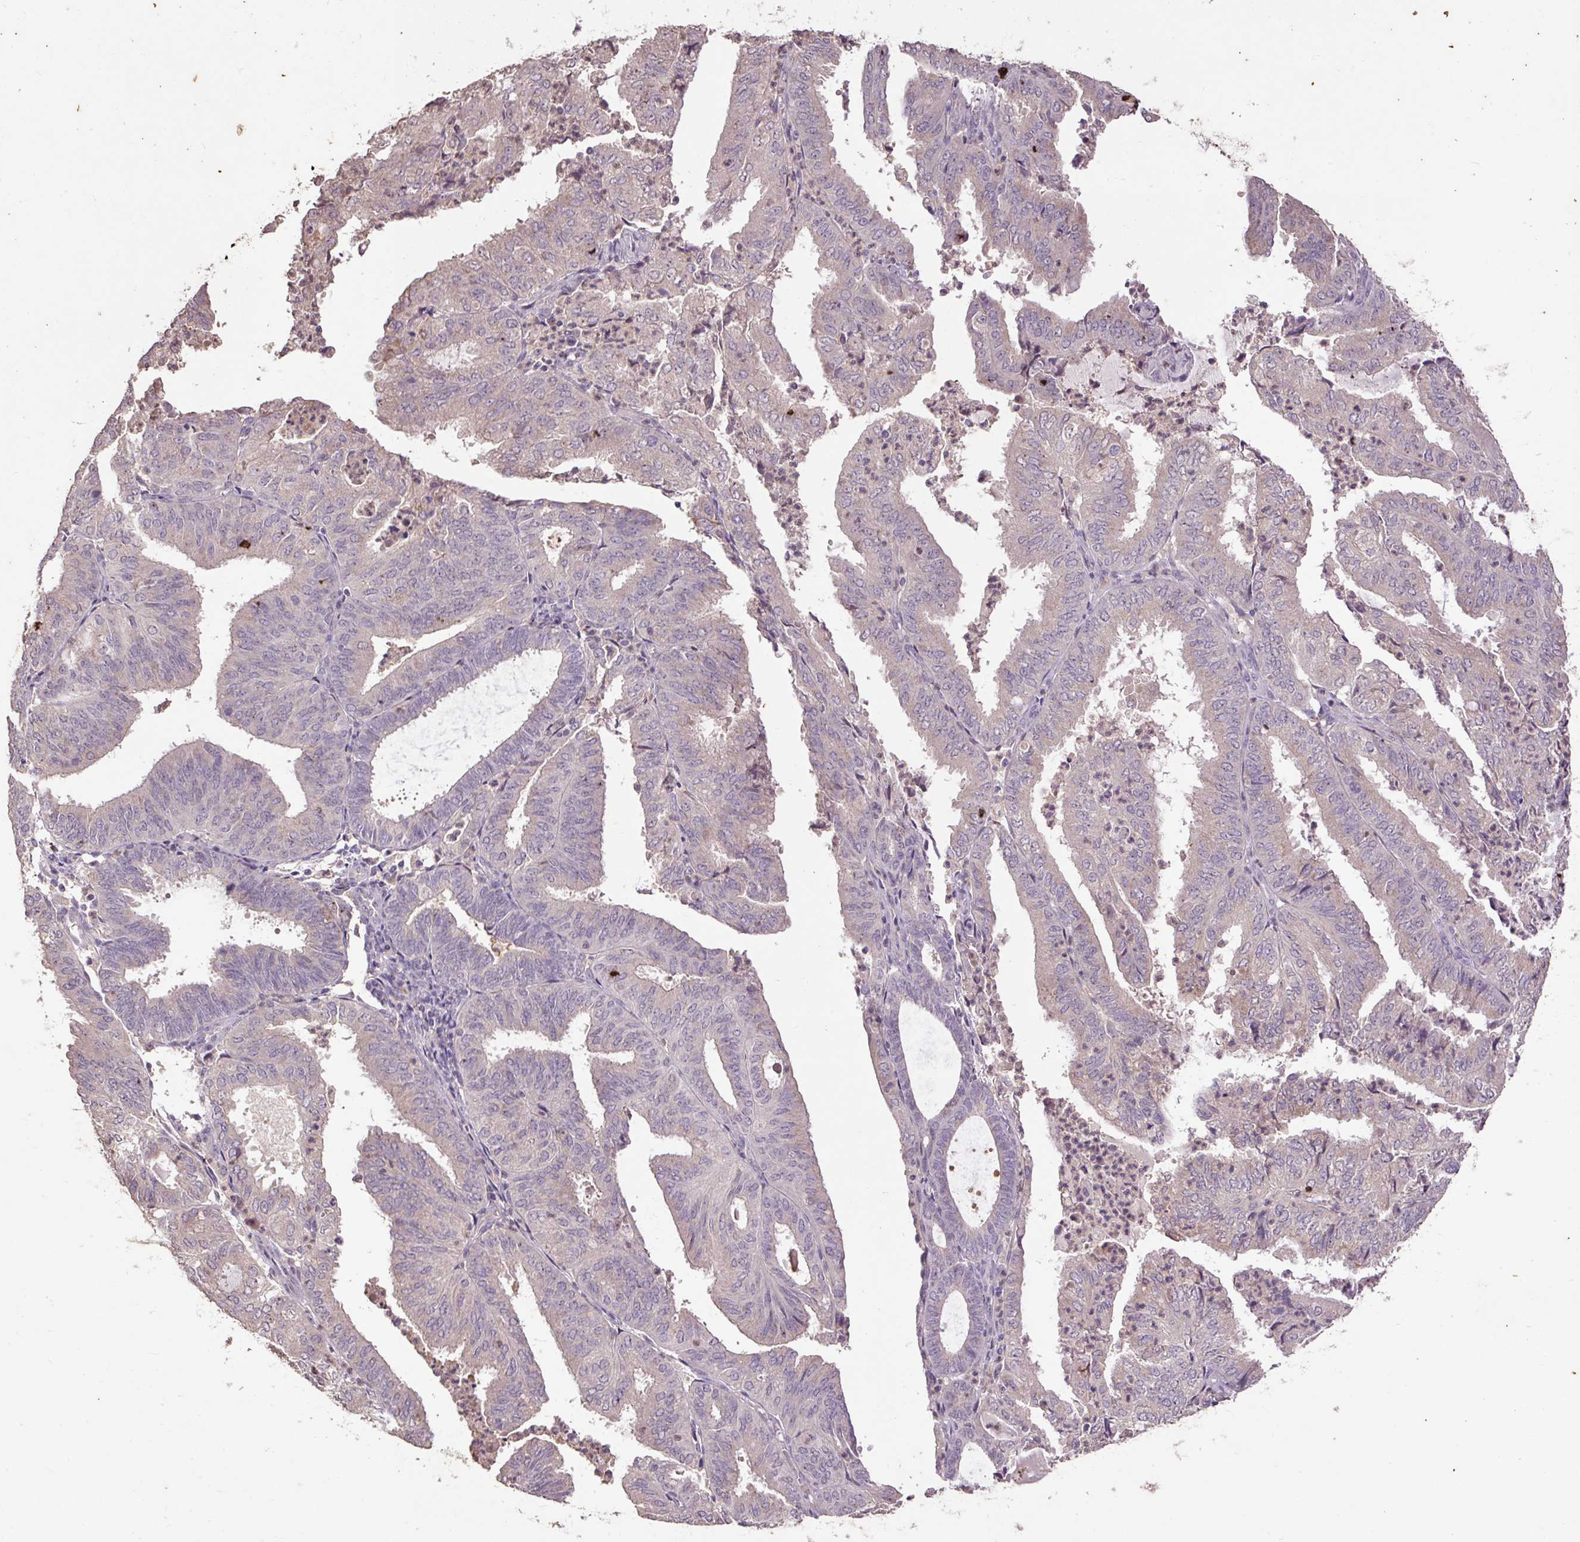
{"staining": {"intensity": "negative", "quantity": "none", "location": "none"}, "tissue": "endometrial cancer", "cell_type": "Tumor cells", "image_type": "cancer", "snomed": [{"axis": "morphology", "description": "Adenocarcinoma, NOS"}, {"axis": "topography", "description": "Uterus"}], "caption": "This is a photomicrograph of immunohistochemistry staining of endometrial cancer (adenocarcinoma), which shows no positivity in tumor cells.", "gene": "LRTM2", "patient": {"sex": "female", "age": 60}}